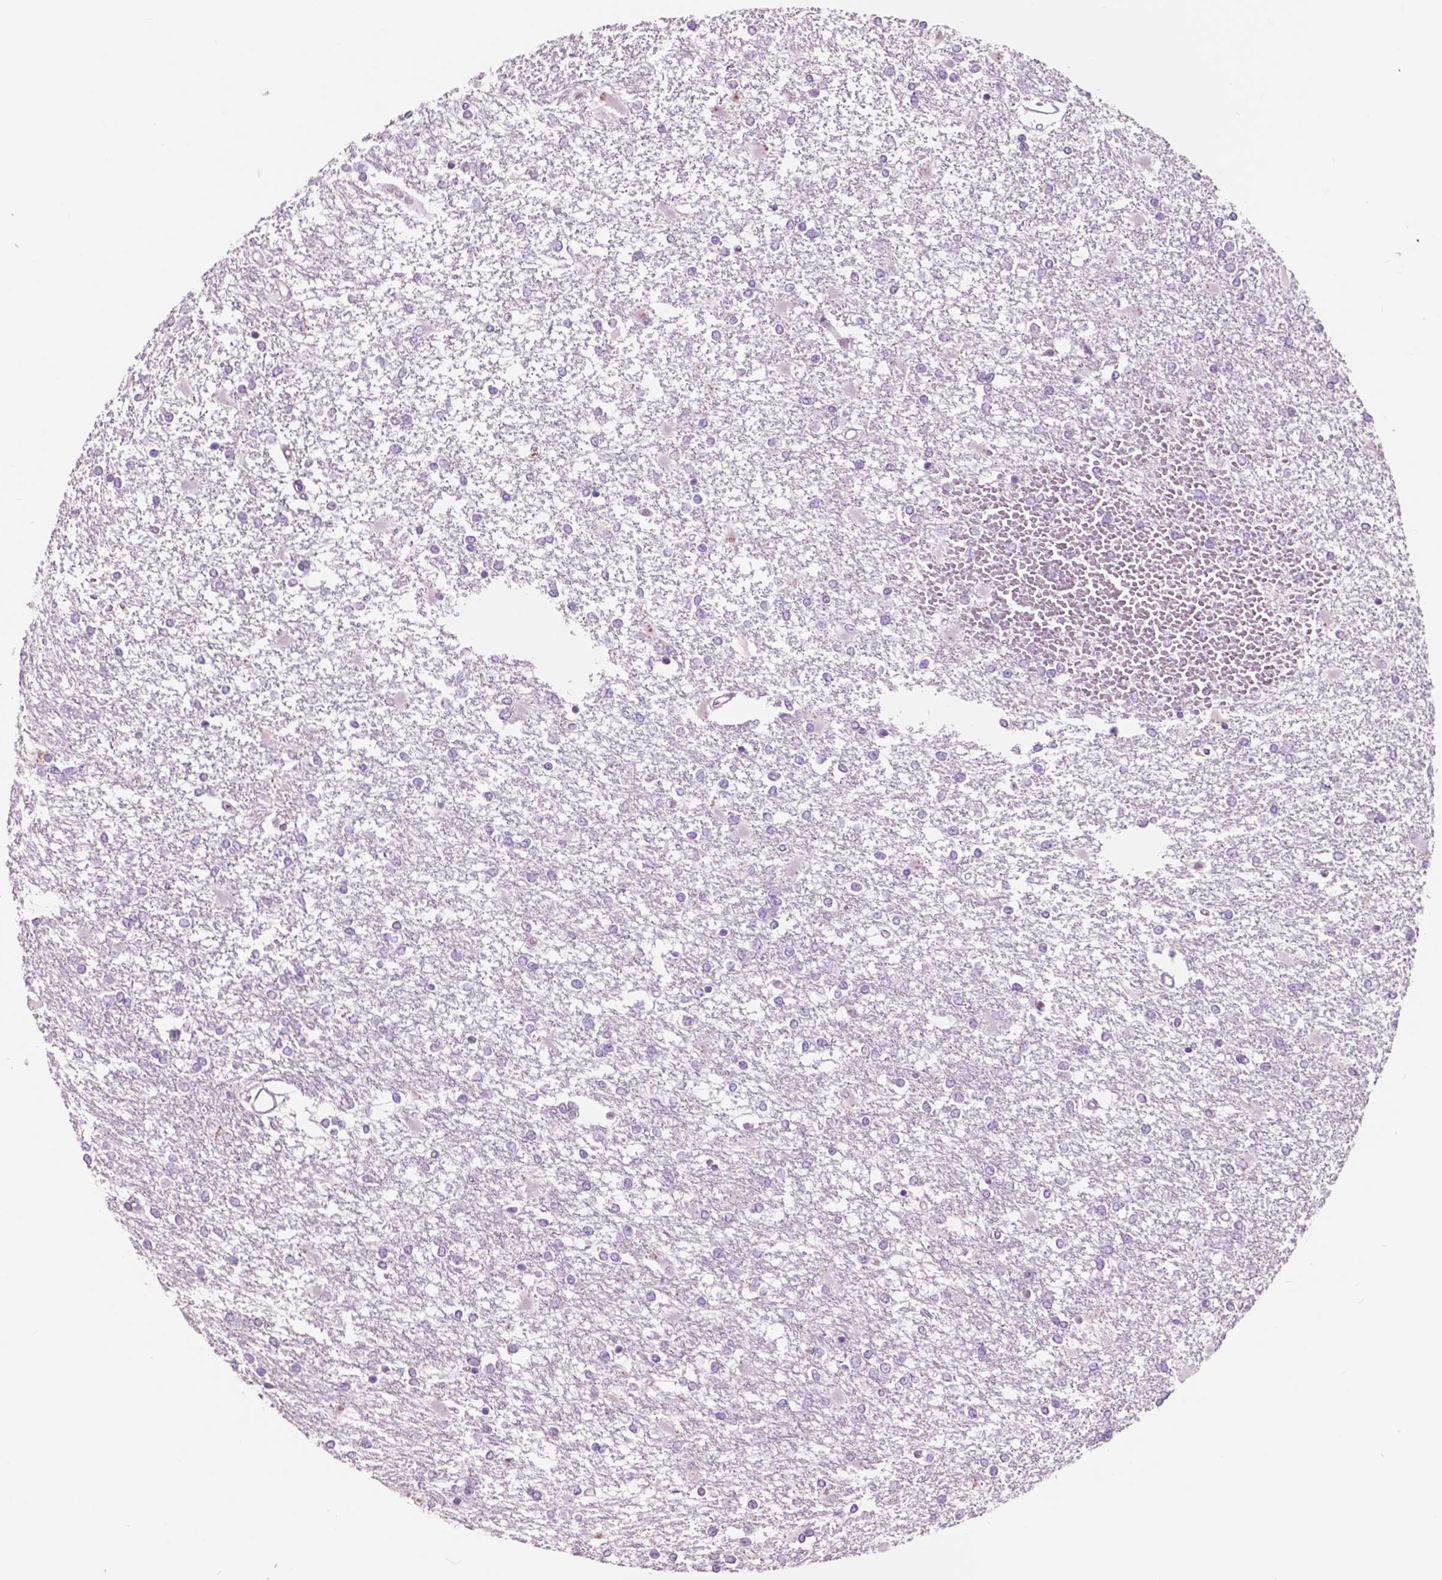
{"staining": {"intensity": "negative", "quantity": "none", "location": "none"}, "tissue": "glioma", "cell_type": "Tumor cells", "image_type": "cancer", "snomed": [{"axis": "morphology", "description": "Glioma, malignant, High grade"}, {"axis": "topography", "description": "Cerebral cortex"}], "caption": "Tumor cells show no significant expression in glioma.", "gene": "IDO1", "patient": {"sex": "male", "age": 79}}